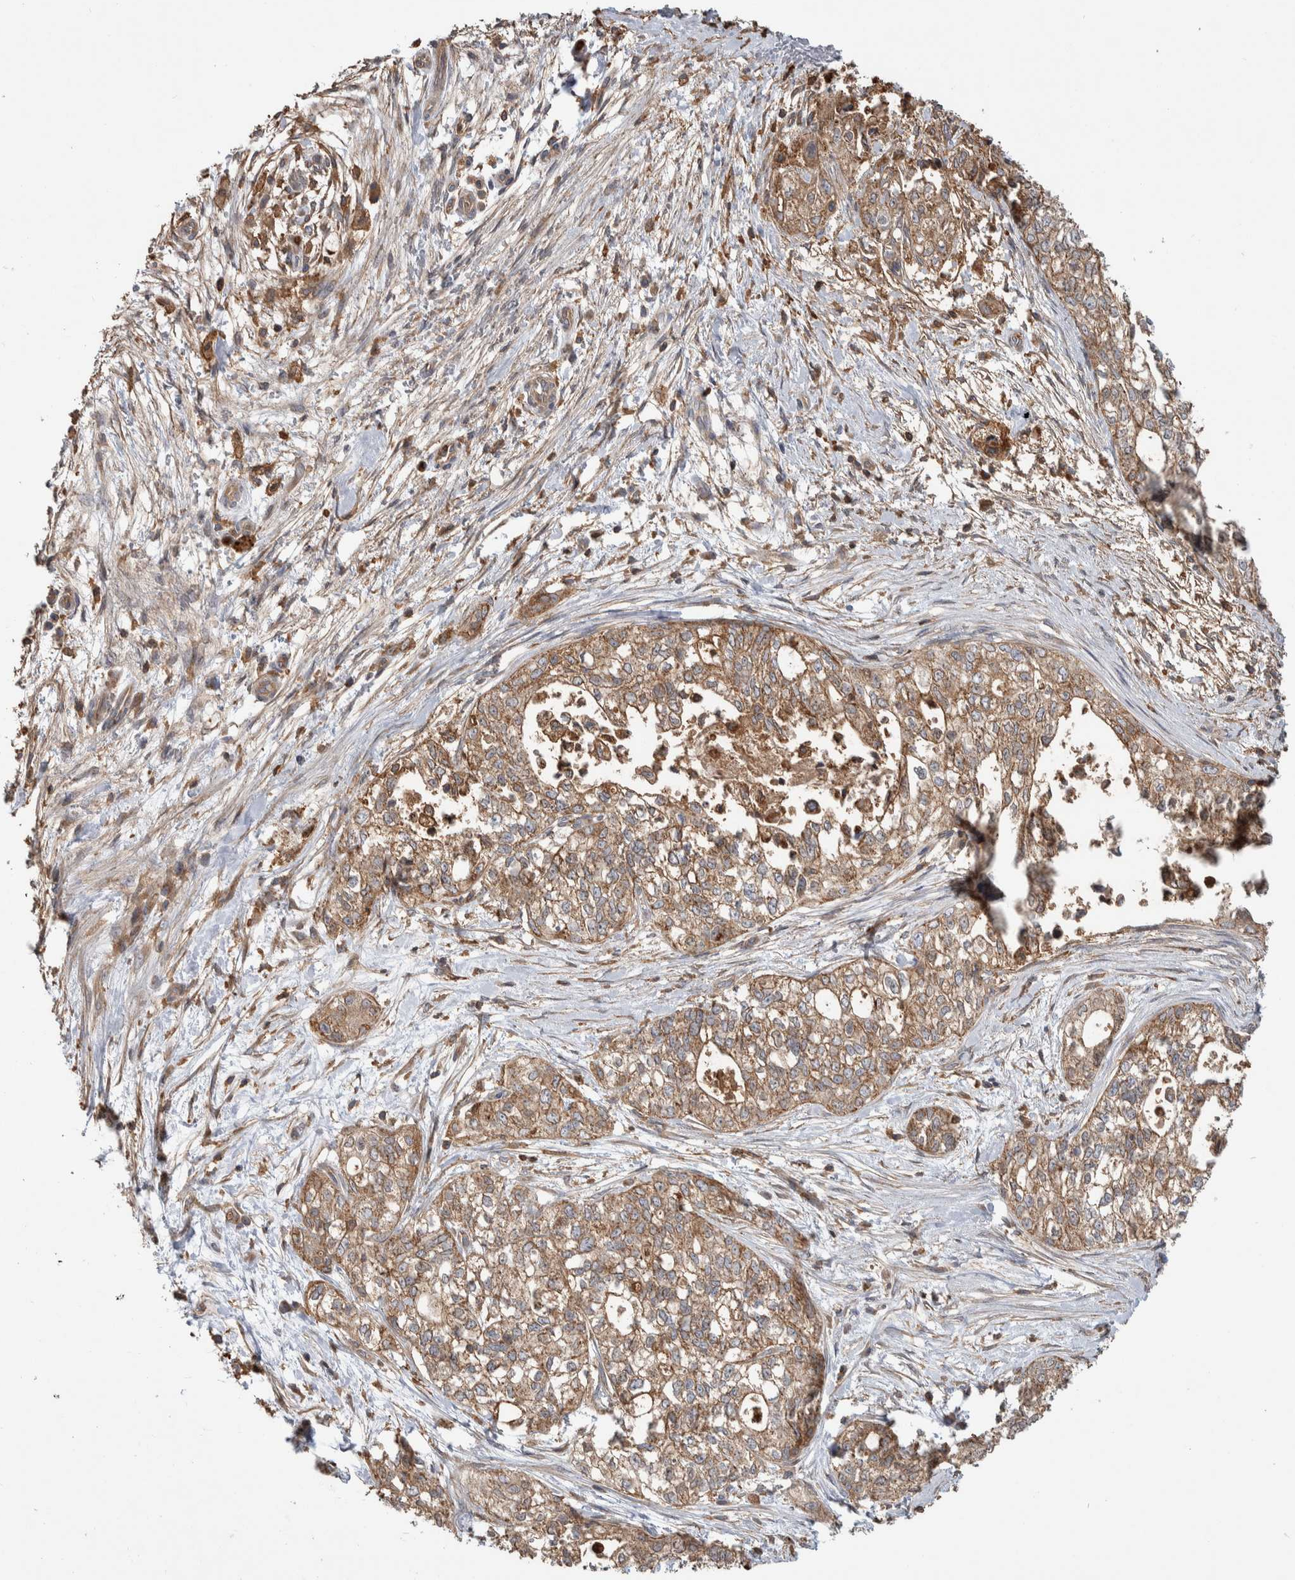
{"staining": {"intensity": "weak", "quantity": ">75%", "location": "cytoplasmic/membranous"}, "tissue": "pancreatic cancer", "cell_type": "Tumor cells", "image_type": "cancer", "snomed": [{"axis": "morphology", "description": "Adenocarcinoma, NOS"}, {"axis": "topography", "description": "Pancreas"}], "caption": "The photomicrograph displays staining of pancreatic adenocarcinoma, revealing weak cytoplasmic/membranous protein positivity (brown color) within tumor cells.", "gene": "SDCBP", "patient": {"sex": "male", "age": 72}}